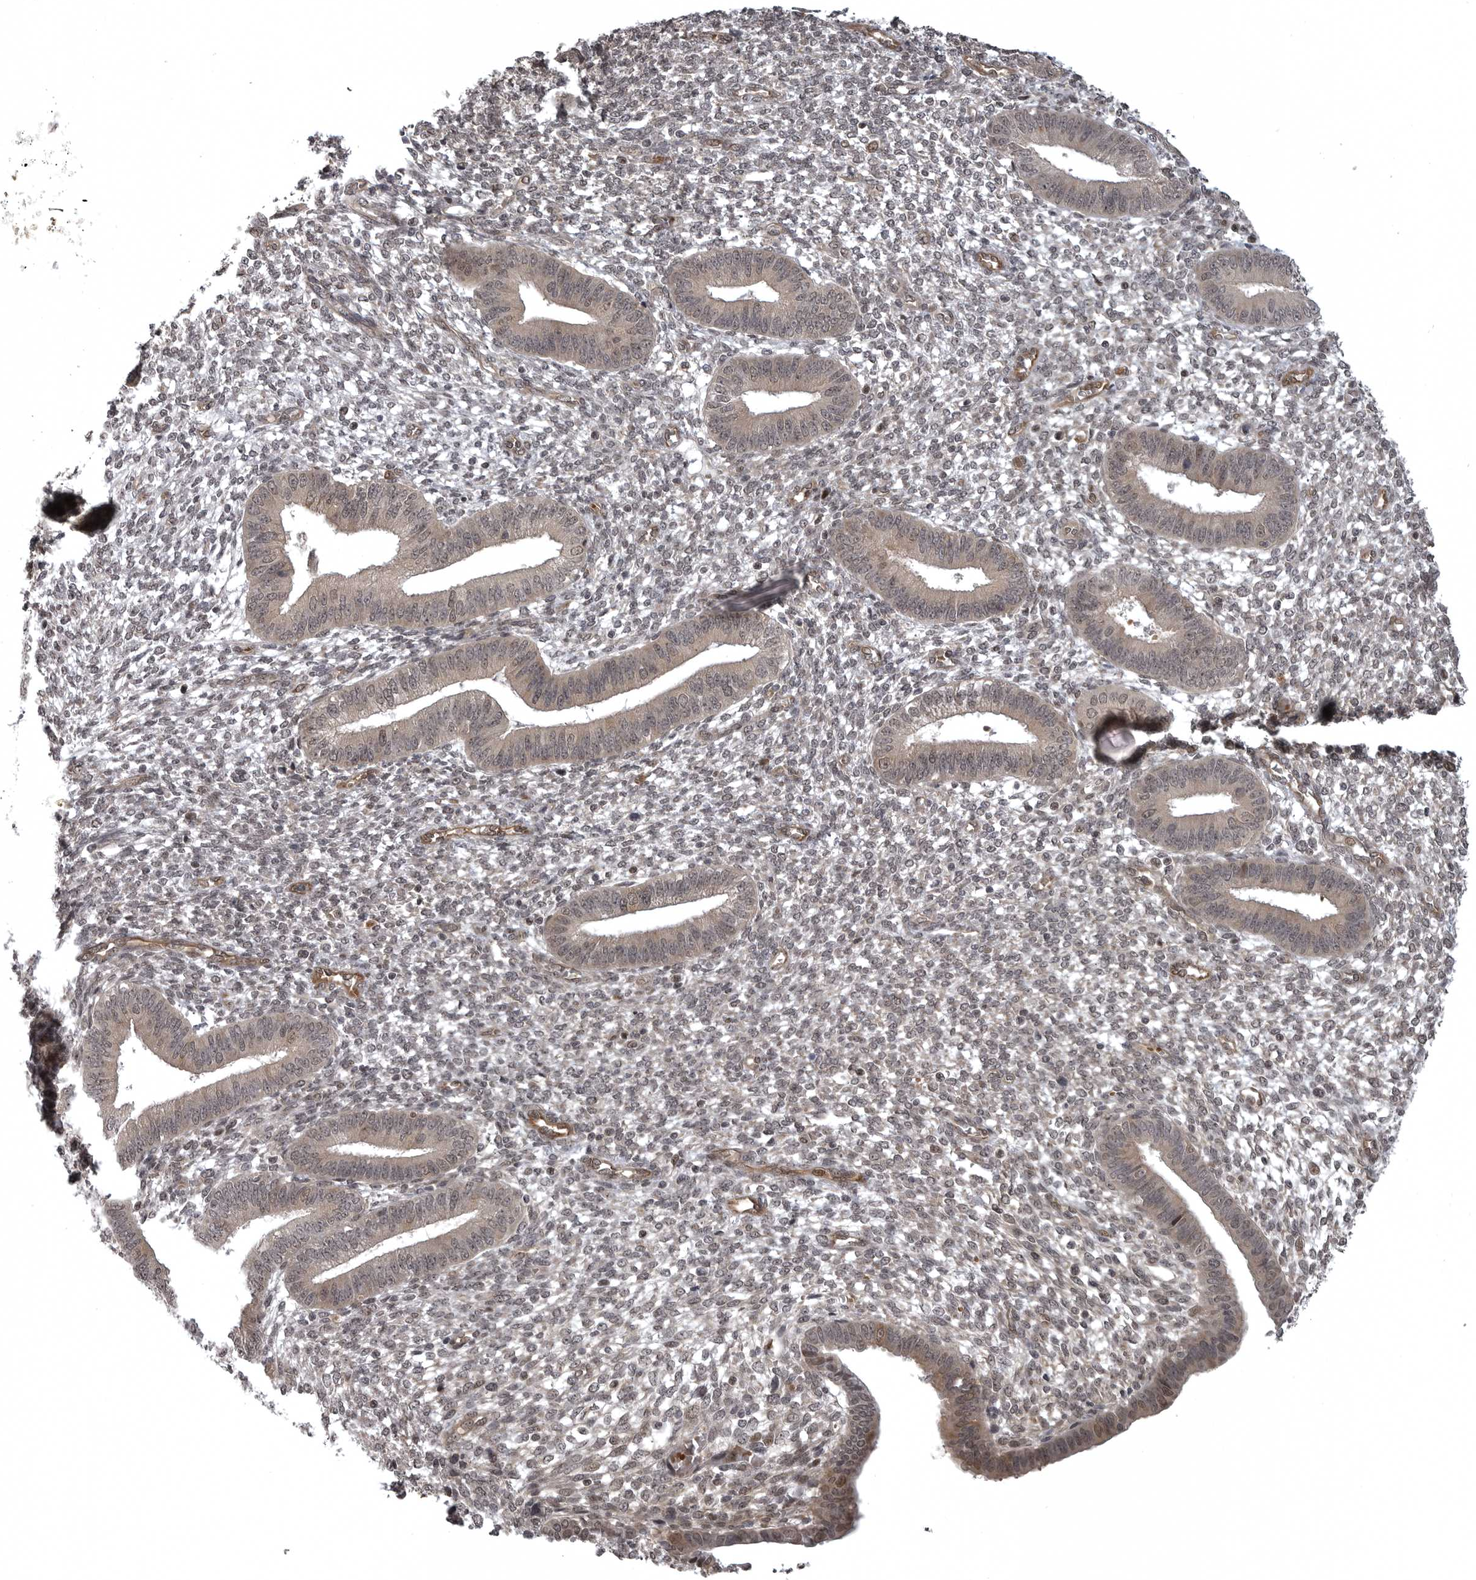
{"staining": {"intensity": "weak", "quantity": "25%-75%", "location": "nuclear"}, "tissue": "endometrium", "cell_type": "Cells in endometrial stroma", "image_type": "normal", "snomed": [{"axis": "morphology", "description": "Normal tissue, NOS"}, {"axis": "topography", "description": "Endometrium"}], "caption": "High-power microscopy captured an immunohistochemistry image of normal endometrium, revealing weak nuclear expression in approximately 25%-75% of cells in endometrial stroma. The staining is performed using DAB (3,3'-diaminobenzidine) brown chromogen to label protein expression. The nuclei are counter-stained blue using hematoxylin.", "gene": "SNX16", "patient": {"sex": "female", "age": 46}}